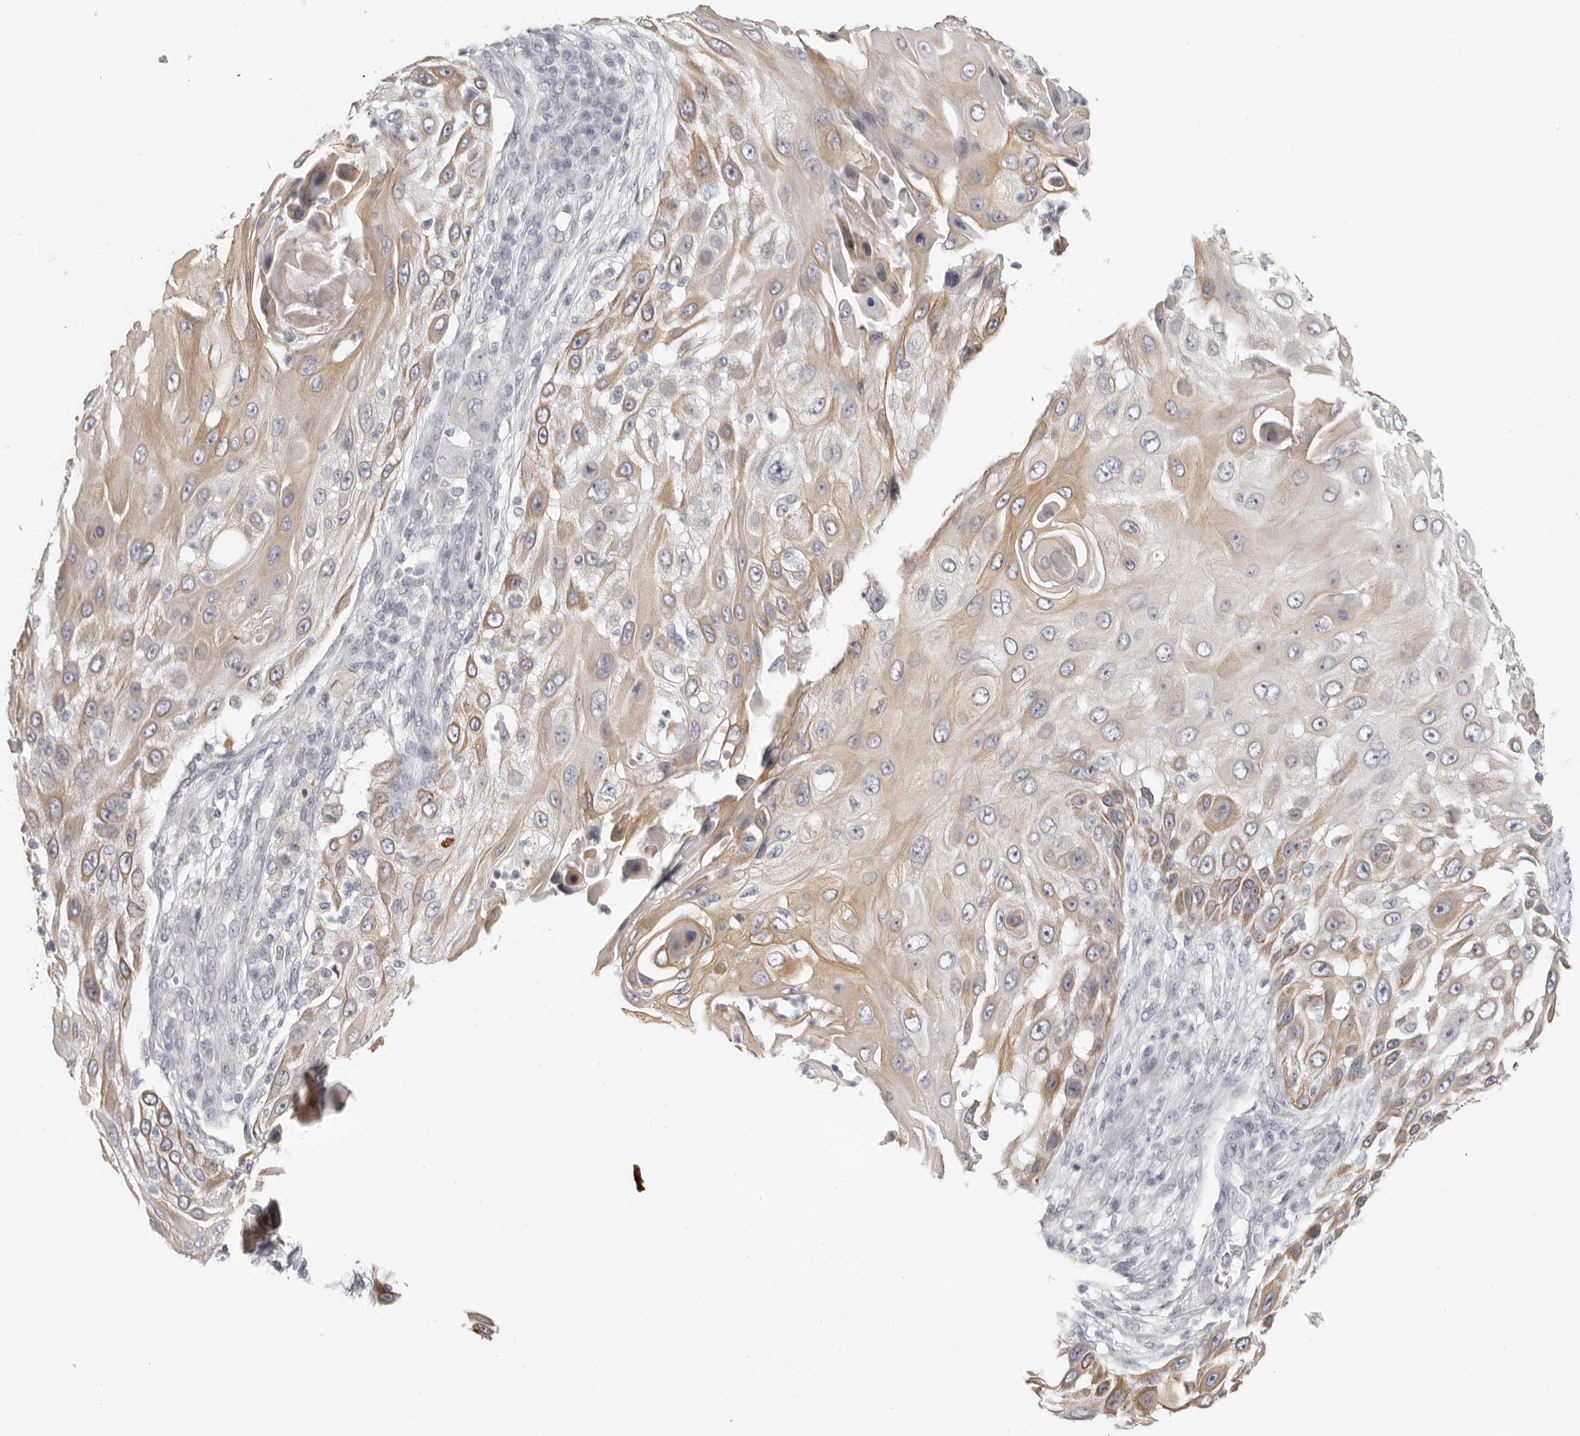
{"staining": {"intensity": "weak", "quantity": ">75%", "location": "cytoplasmic/membranous"}, "tissue": "skin cancer", "cell_type": "Tumor cells", "image_type": "cancer", "snomed": [{"axis": "morphology", "description": "Squamous cell carcinoma, NOS"}, {"axis": "topography", "description": "Skin"}], "caption": "The micrograph exhibits staining of squamous cell carcinoma (skin), revealing weak cytoplasmic/membranous protein expression (brown color) within tumor cells.", "gene": "RXFP1", "patient": {"sex": "female", "age": 44}}